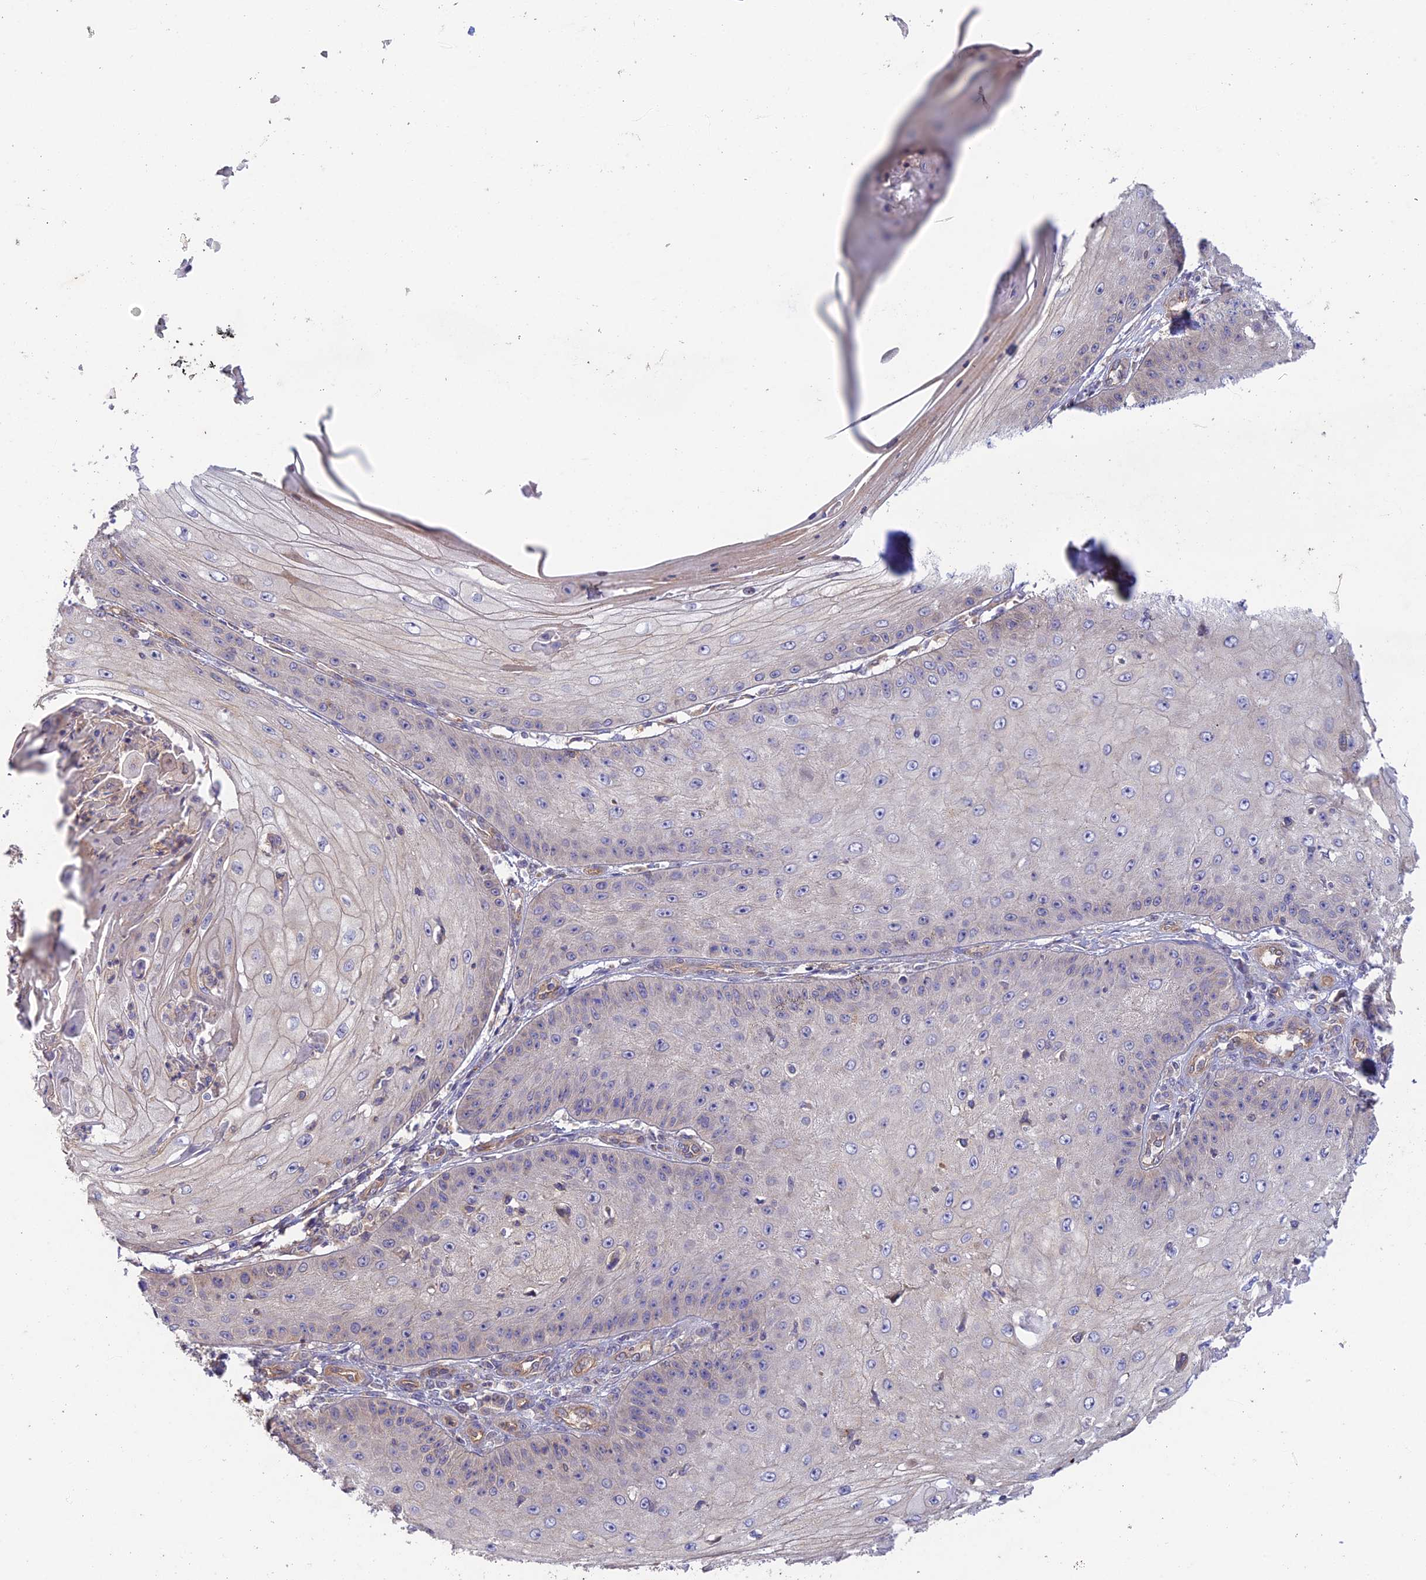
{"staining": {"intensity": "negative", "quantity": "none", "location": "none"}, "tissue": "skin cancer", "cell_type": "Tumor cells", "image_type": "cancer", "snomed": [{"axis": "morphology", "description": "Squamous cell carcinoma, NOS"}, {"axis": "topography", "description": "Skin"}], "caption": "High magnification brightfield microscopy of skin cancer stained with DAB (brown) and counterstained with hematoxylin (blue): tumor cells show no significant expression. The staining was performed using DAB to visualize the protein expression in brown, while the nuclei were stained in blue with hematoxylin (Magnification: 20x).", "gene": "MYO9A", "patient": {"sex": "male", "age": 70}}